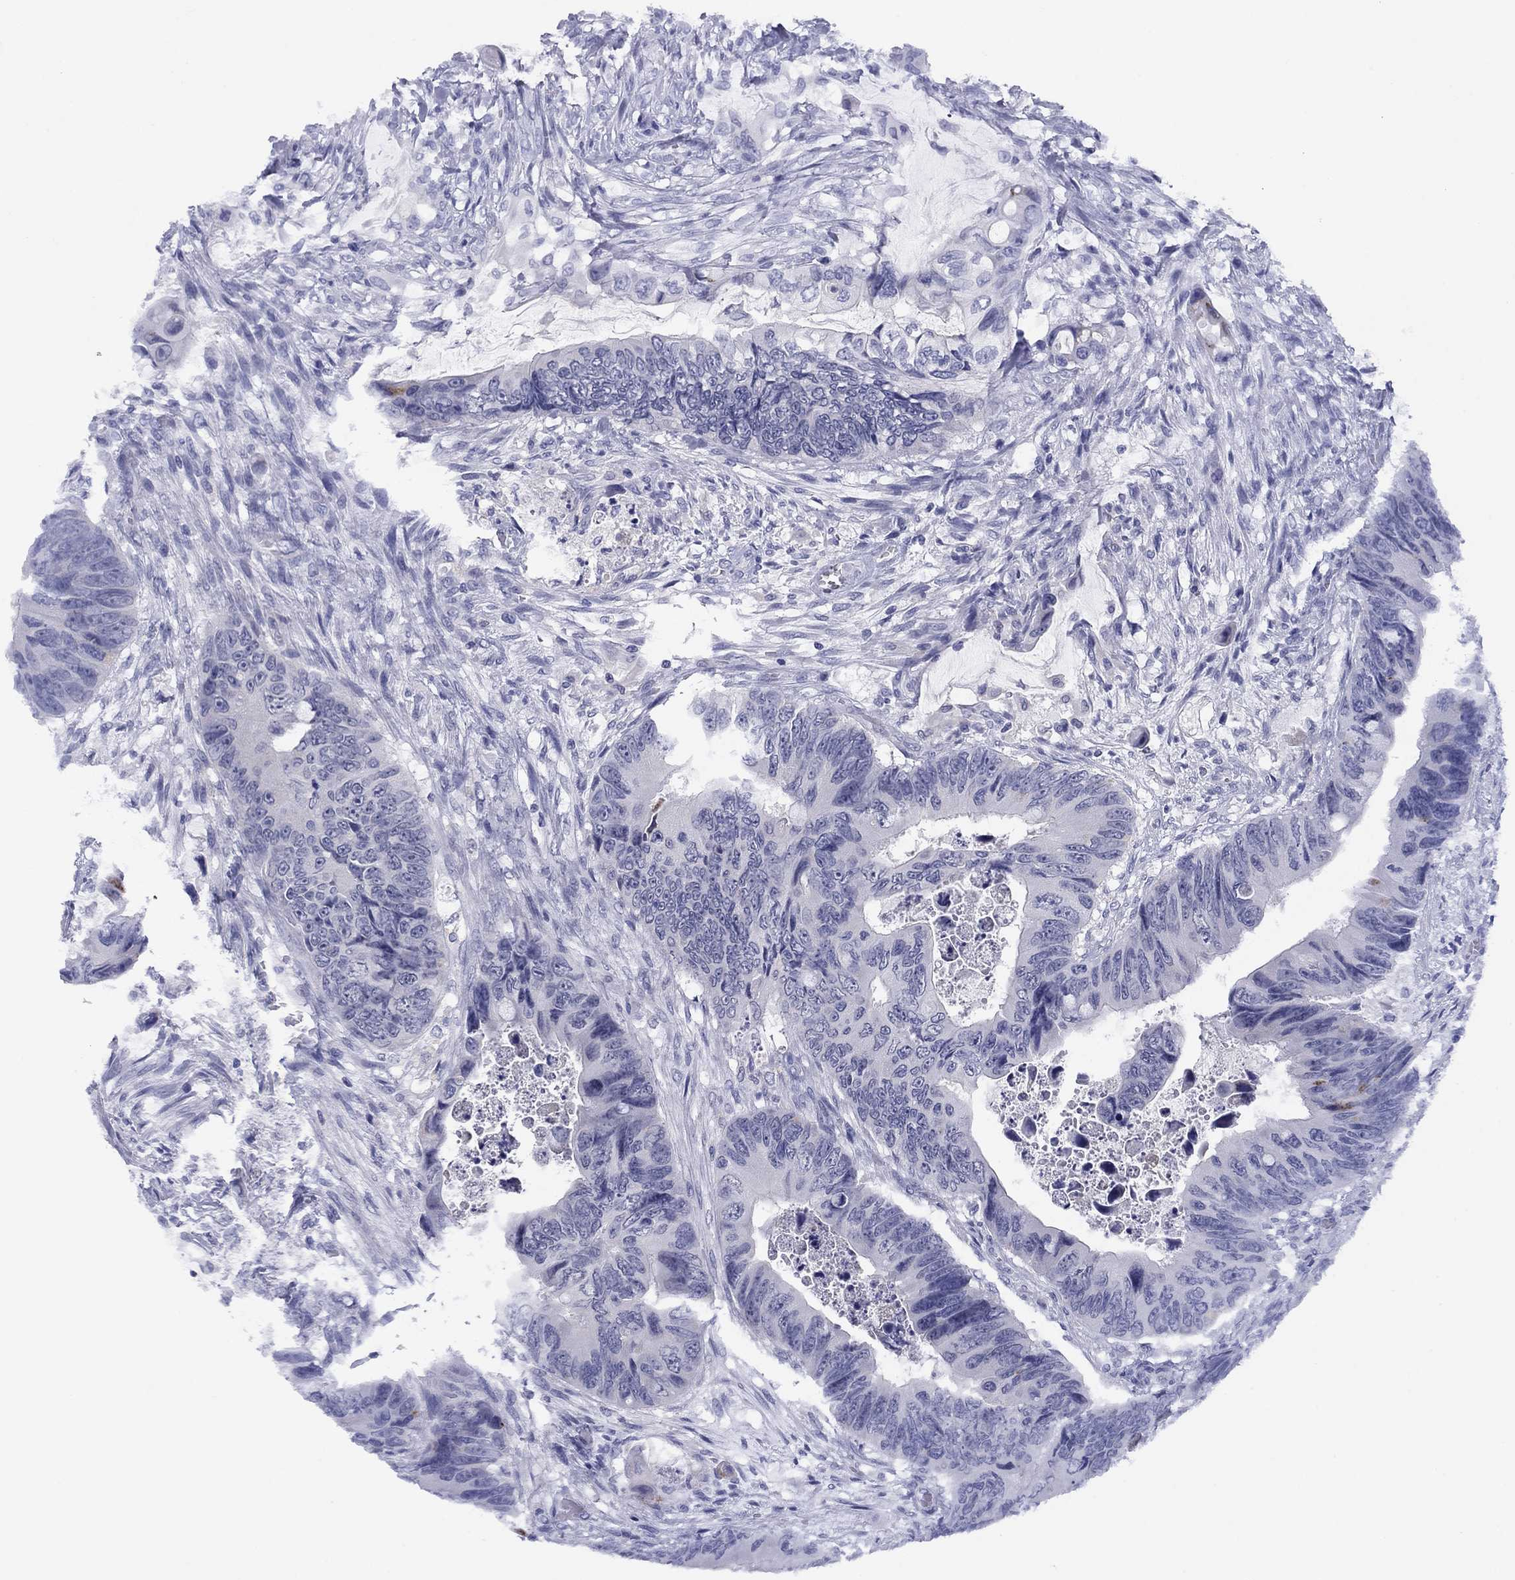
{"staining": {"intensity": "negative", "quantity": "none", "location": "none"}, "tissue": "colorectal cancer", "cell_type": "Tumor cells", "image_type": "cancer", "snomed": [{"axis": "morphology", "description": "Adenocarcinoma, NOS"}, {"axis": "topography", "description": "Rectum"}], "caption": "IHC micrograph of neoplastic tissue: adenocarcinoma (colorectal) stained with DAB exhibits no significant protein positivity in tumor cells.", "gene": "TCFL5", "patient": {"sex": "male", "age": 63}}